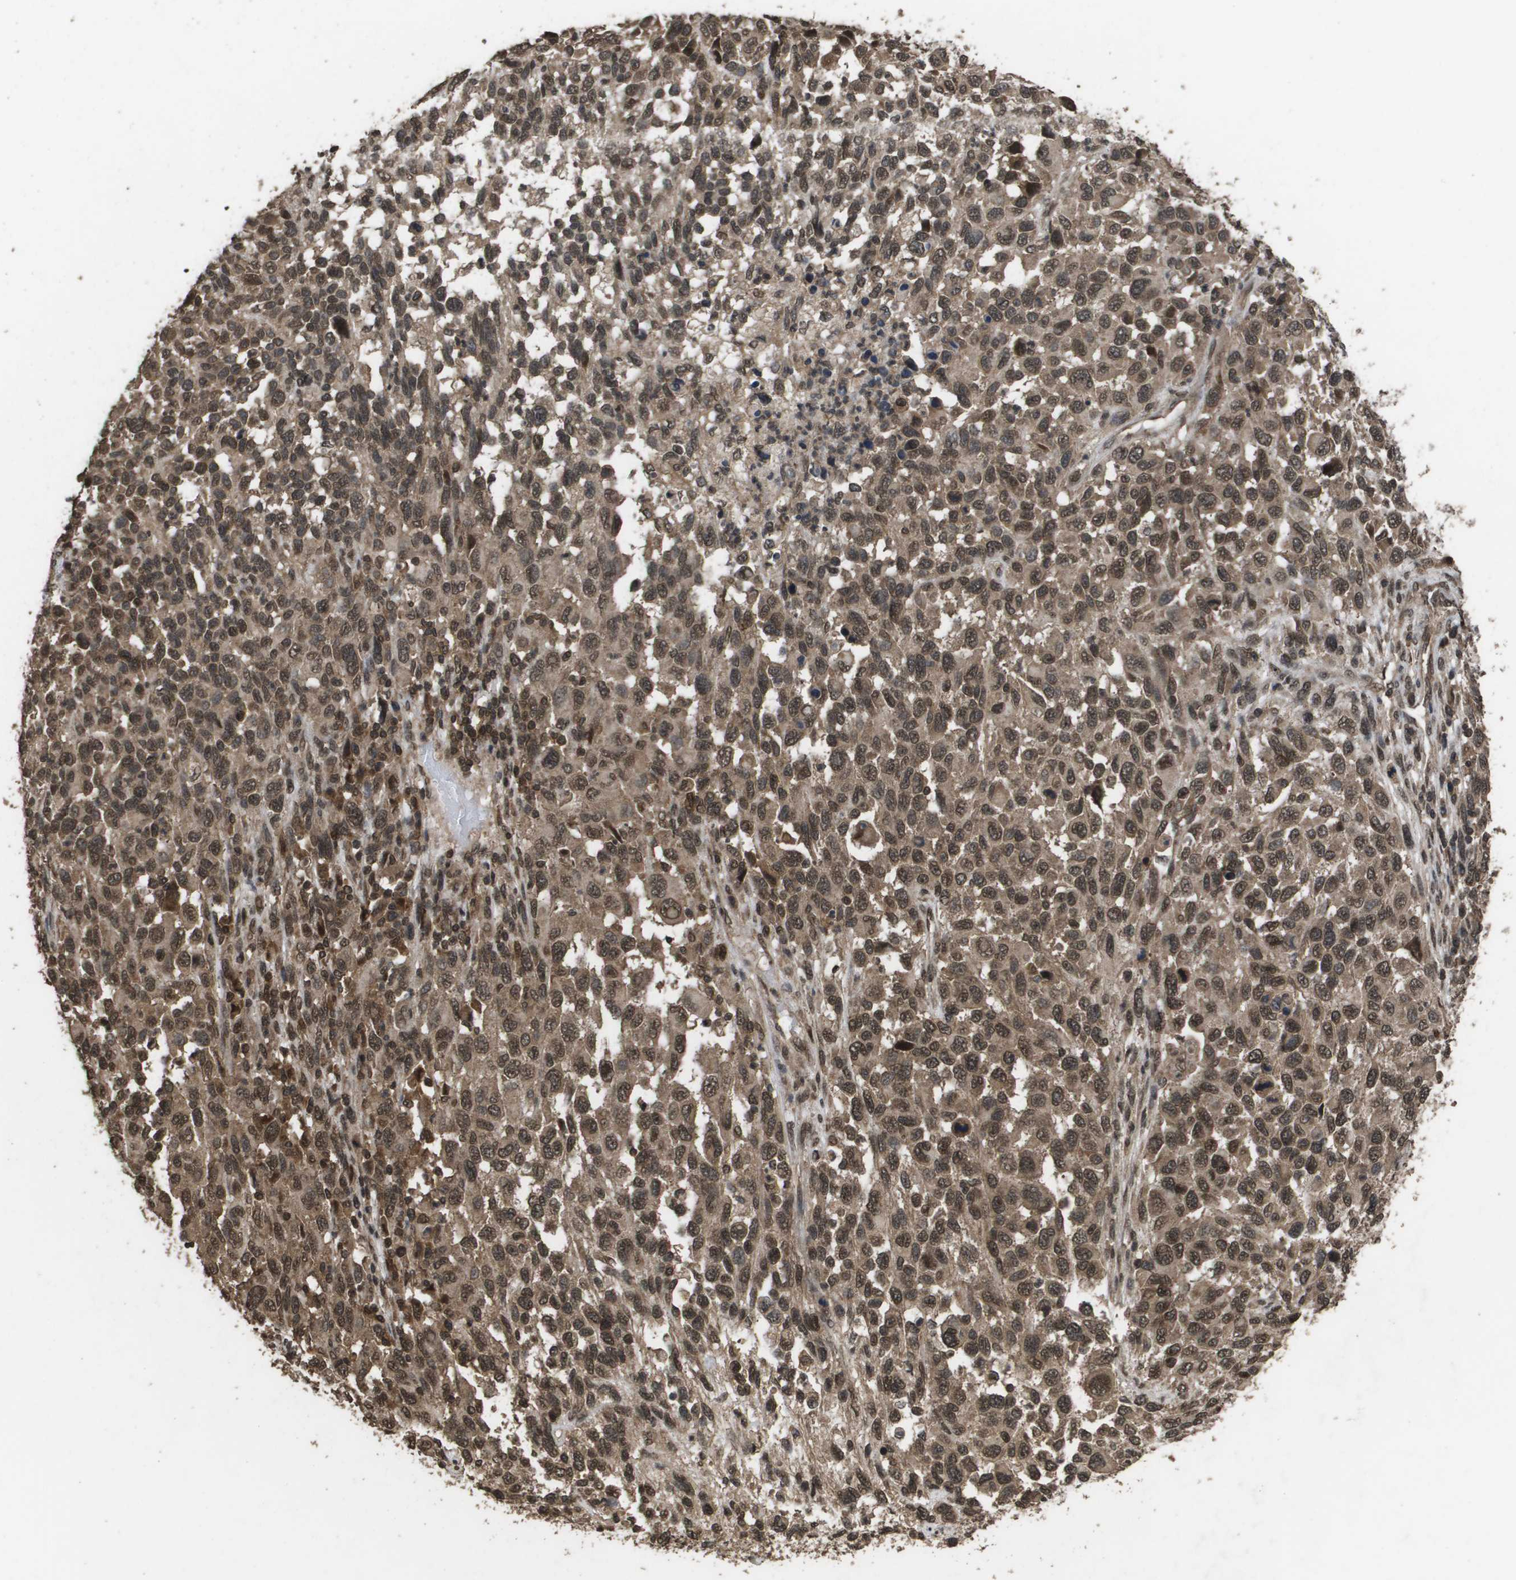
{"staining": {"intensity": "moderate", "quantity": ">75%", "location": "cytoplasmic/membranous,nuclear"}, "tissue": "melanoma", "cell_type": "Tumor cells", "image_type": "cancer", "snomed": [{"axis": "morphology", "description": "Malignant melanoma, Metastatic site"}, {"axis": "topography", "description": "Lymph node"}], "caption": "Immunohistochemical staining of malignant melanoma (metastatic site) exhibits moderate cytoplasmic/membranous and nuclear protein expression in about >75% of tumor cells. The protein is shown in brown color, while the nuclei are stained blue.", "gene": "AXIN2", "patient": {"sex": "male", "age": 61}}